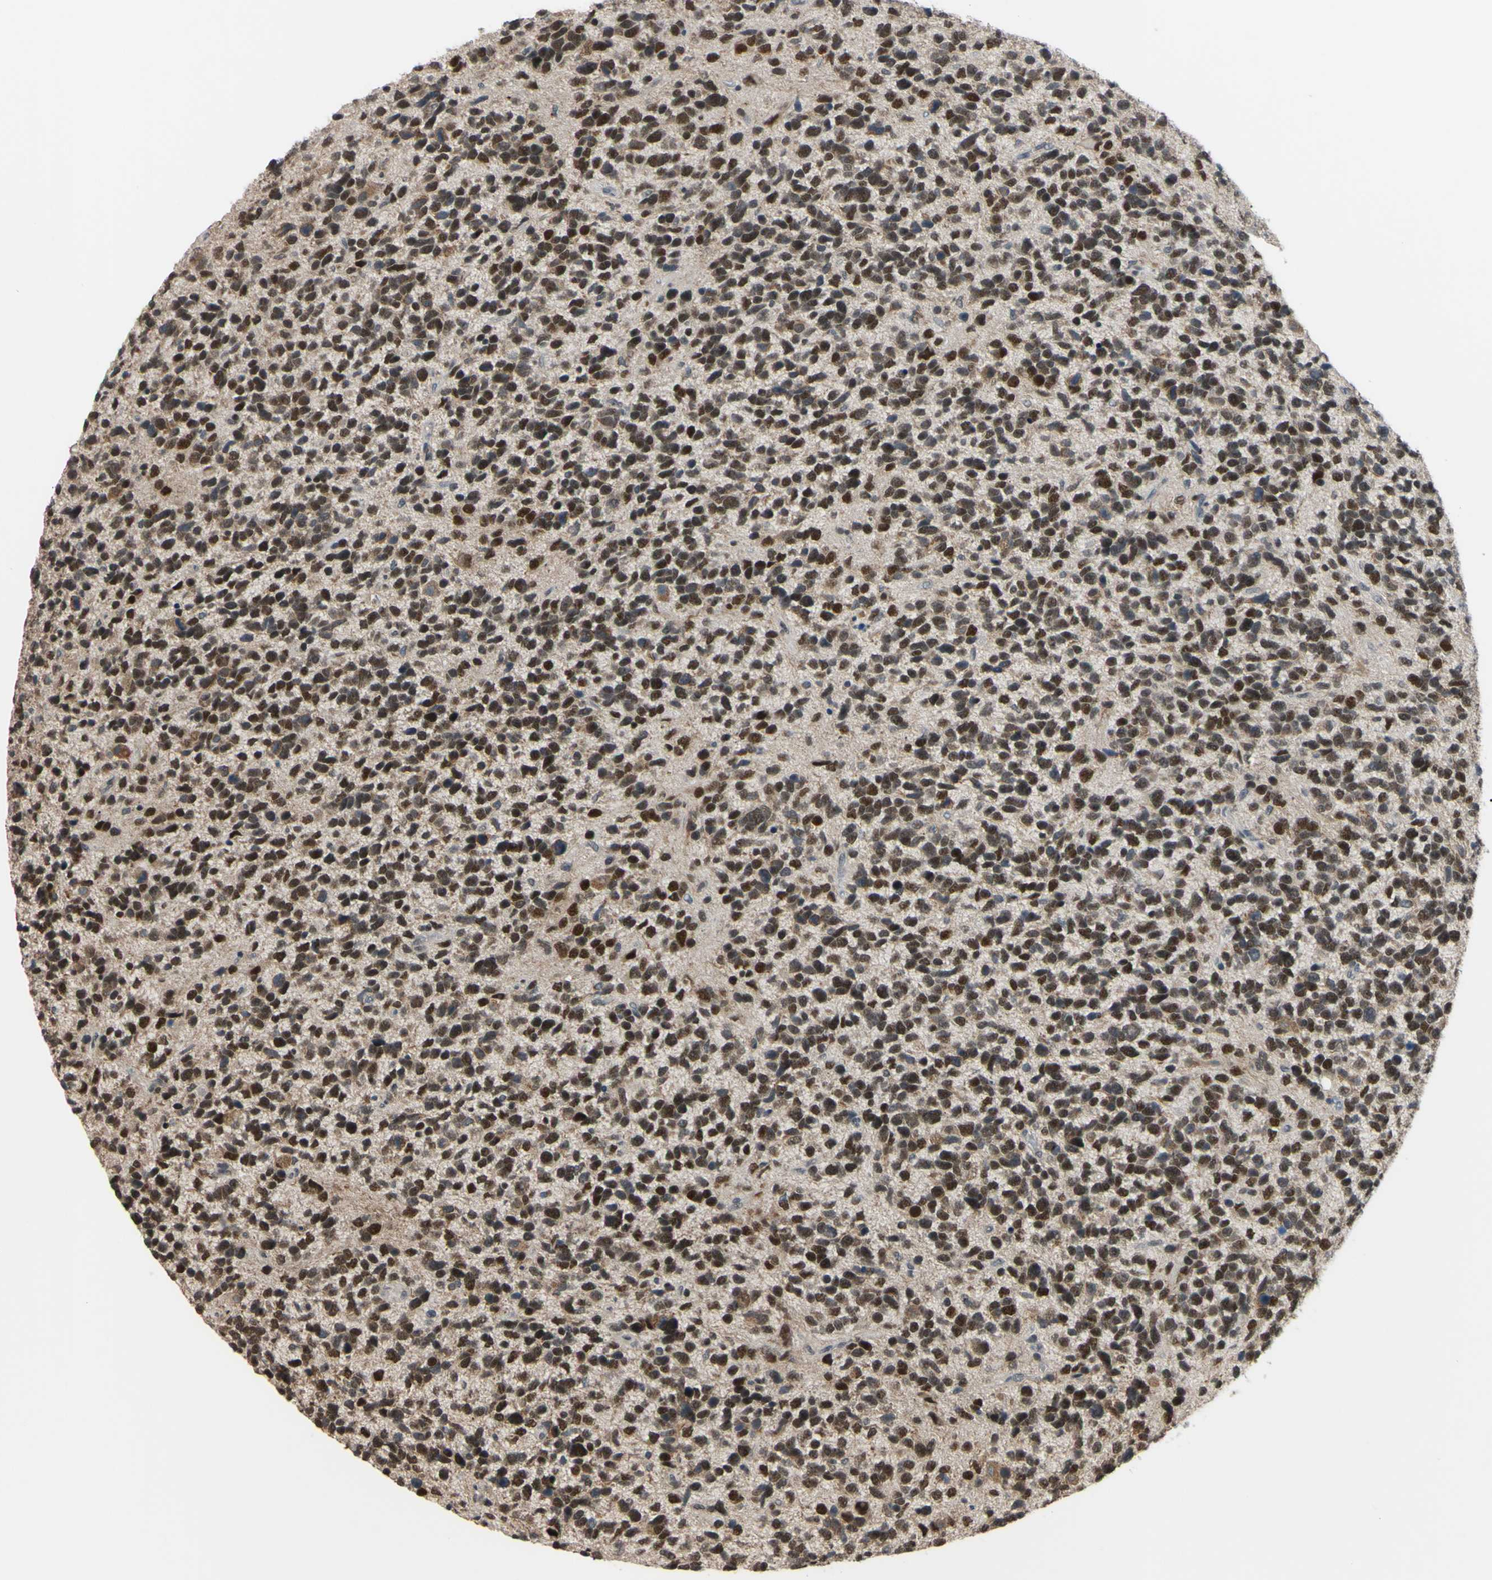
{"staining": {"intensity": "moderate", "quantity": ">75%", "location": "cytoplasmic/membranous,nuclear"}, "tissue": "glioma", "cell_type": "Tumor cells", "image_type": "cancer", "snomed": [{"axis": "morphology", "description": "Glioma, malignant, High grade"}, {"axis": "topography", "description": "Brain"}], "caption": "The immunohistochemical stain labels moderate cytoplasmic/membranous and nuclear expression in tumor cells of malignant high-grade glioma tissue.", "gene": "SP4", "patient": {"sex": "female", "age": 58}}